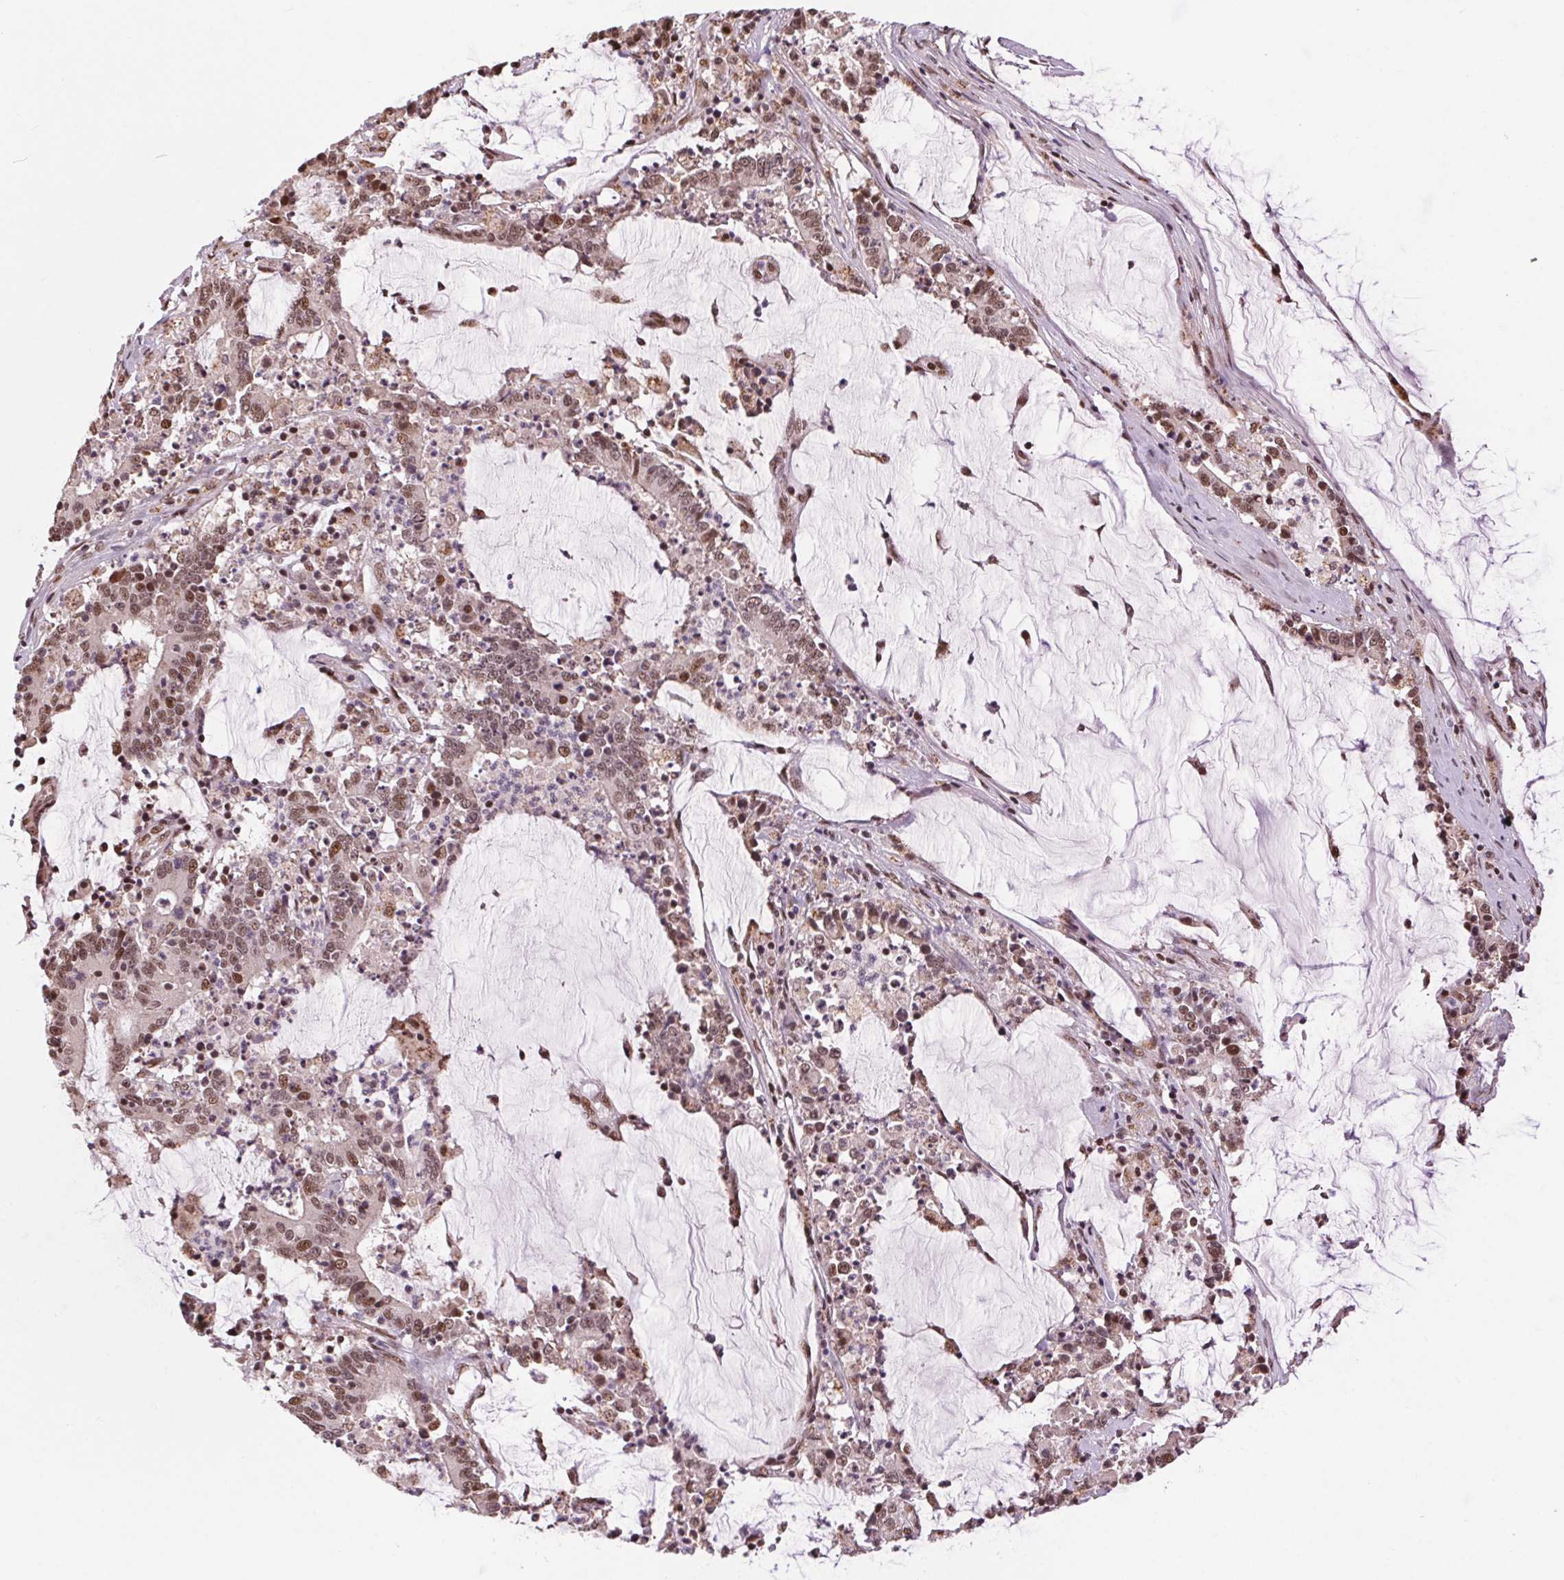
{"staining": {"intensity": "moderate", "quantity": ">75%", "location": "nuclear"}, "tissue": "stomach cancer", "cell_type": "Tumor cells", "image_type": "cancer", "snomed": [{"axis": "morphology", "description": "Adenocarcinoma, NOS"}, {"axis": "topography", "description": "Stomach, upper"}], "caption": "There is medium levels of moderate nuclear expression in tumor cells of adenocarcinoma (stomach), as demonstrated by immunohistochemical staining (brown color).", "gene": "RAD23A", "patient": {"sex": "male", "age": 68}}